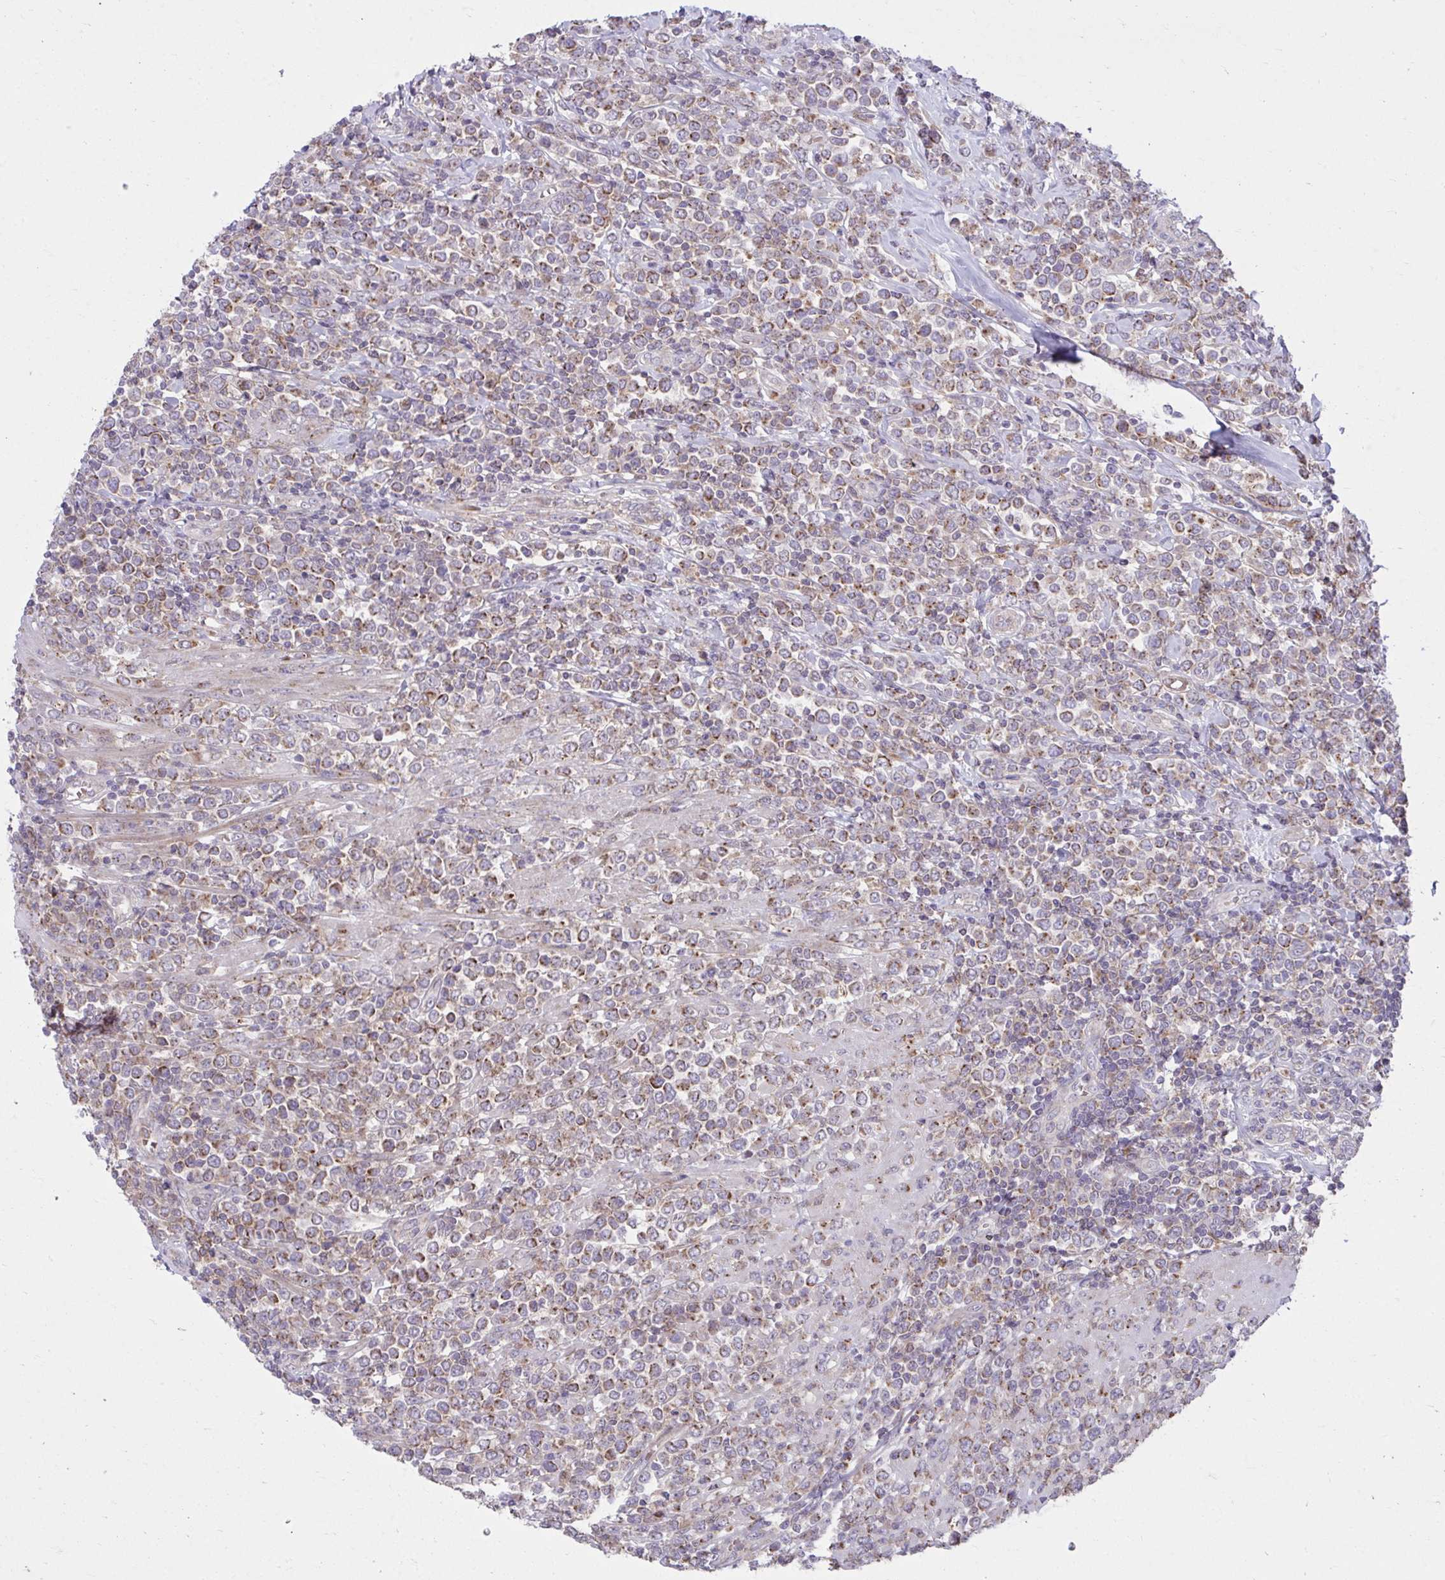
{"staining": {"intensity": "weak", "quantity": ">75%", "location": "cytoplasmic/membranous"}, "tissue": "lymphoma", "cell_type": "Tumor cells", "image_type": "cancer", "snomed": [{"axis": "morphology", "description": "Malignant lymphoma, non-Hodgkin's type, High grade"}, {"axis": "topography", "description": "Soft tissue"}], "caption": "A brown stain shows weak cytoplasmic/membranous expression of a protein in human malignant lymphoma, non-Hodgkin's type (high-grade) tumor cells. The protein of interest is shown in brown color, while the nuclei are stained blue.", "gene": "C16orf54", "patient": {"sex": "female", "age": 56}}